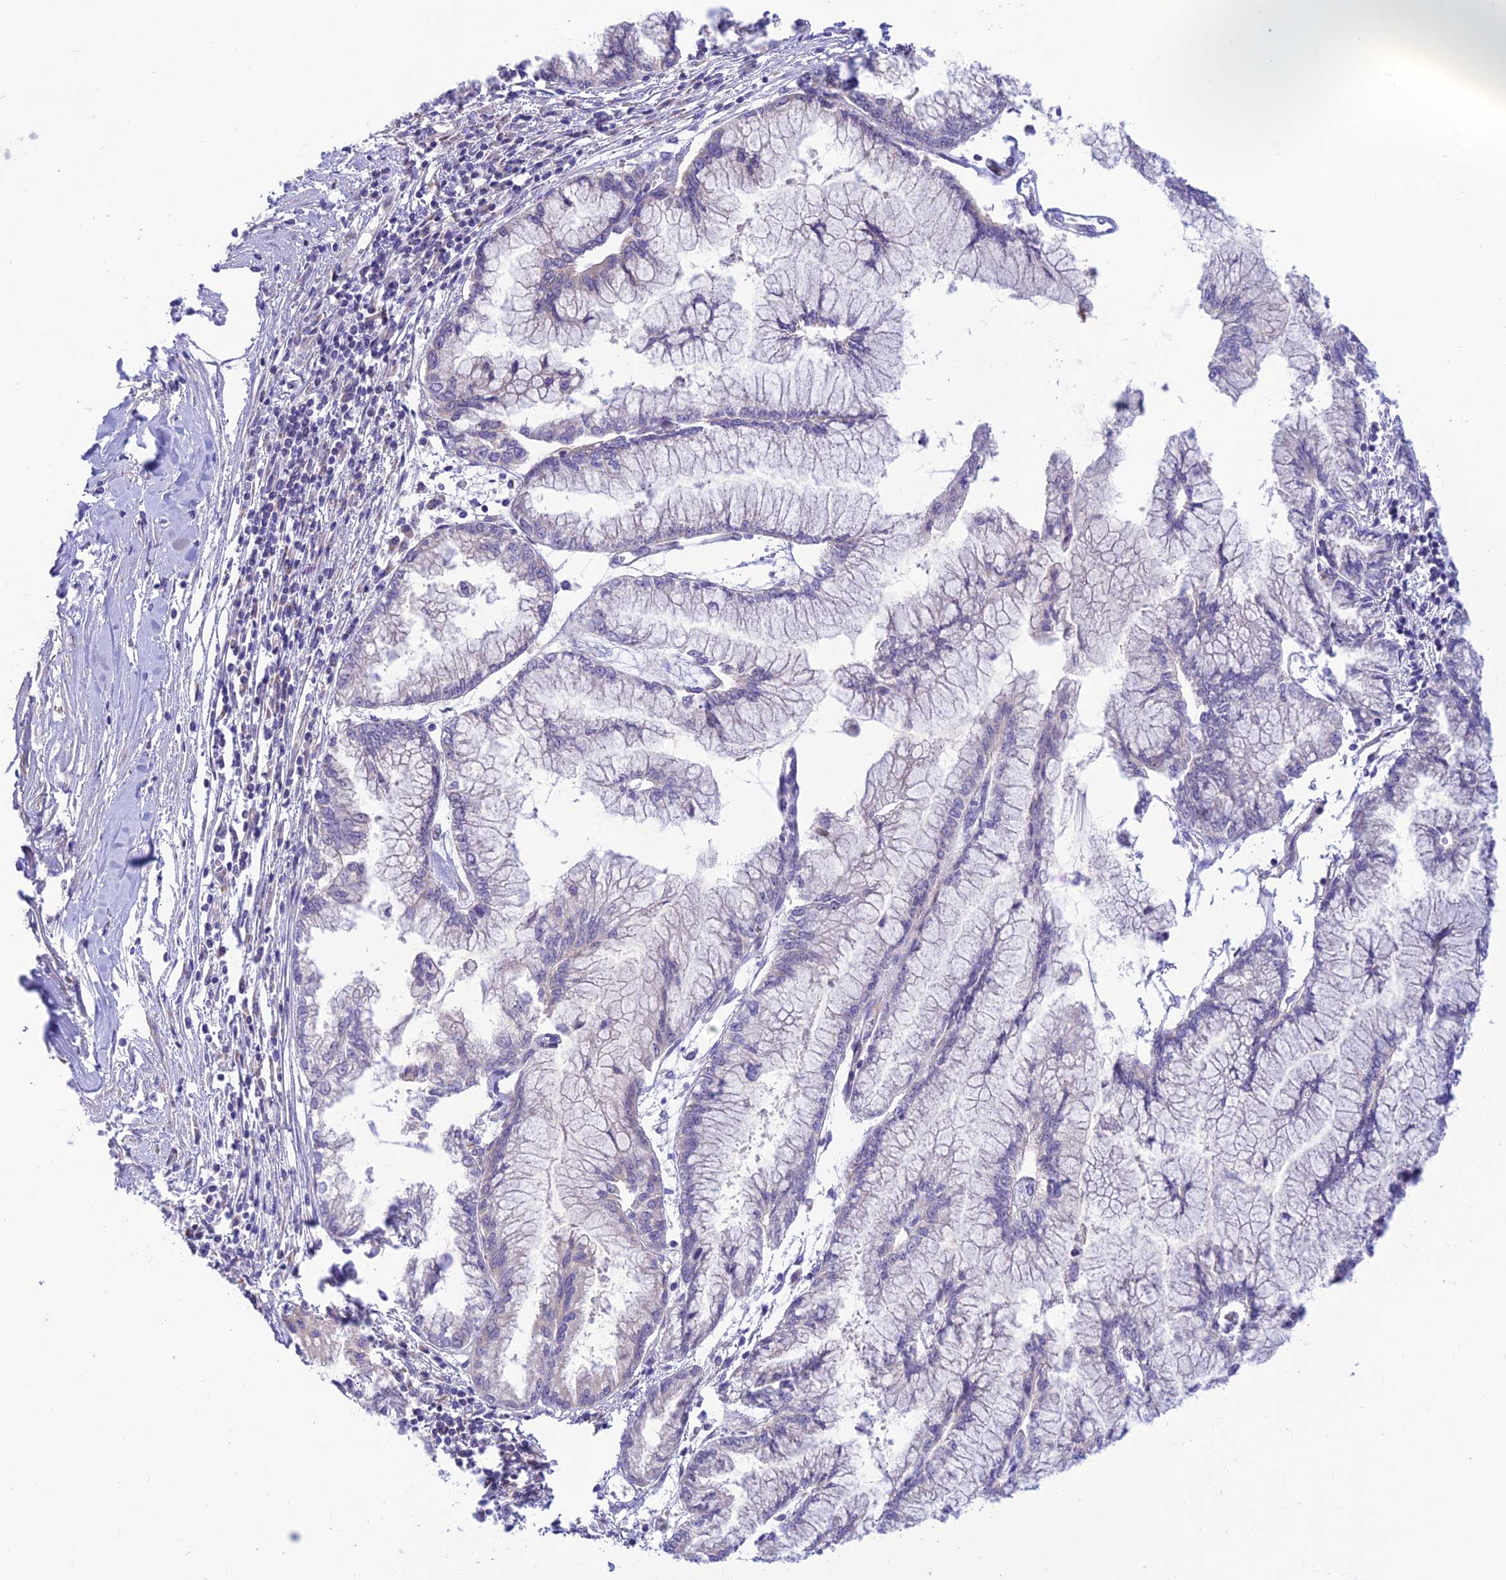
{"staining": {"intensity": "negative", "quantity": "none", "location": "none"}, "tissue": "pancreatic cancer", "cell_type": "Tumor cells", "image_type": "cancer", "snomed": [{"axis": "morphology", "description": "Adenocarcinoma, NOS"}, {"axis": "topography", "description": "Pancreas"}], "caption": "Micrograph shows no significant protein expression in tumor cells of pancreatic cancer (adenocarcinoma). (DAB immunohistochemistry visualized using brightfield microscopy, high magnification).", "gene": "FAM186B", "patient": {"sex": "male", "age": 73}}